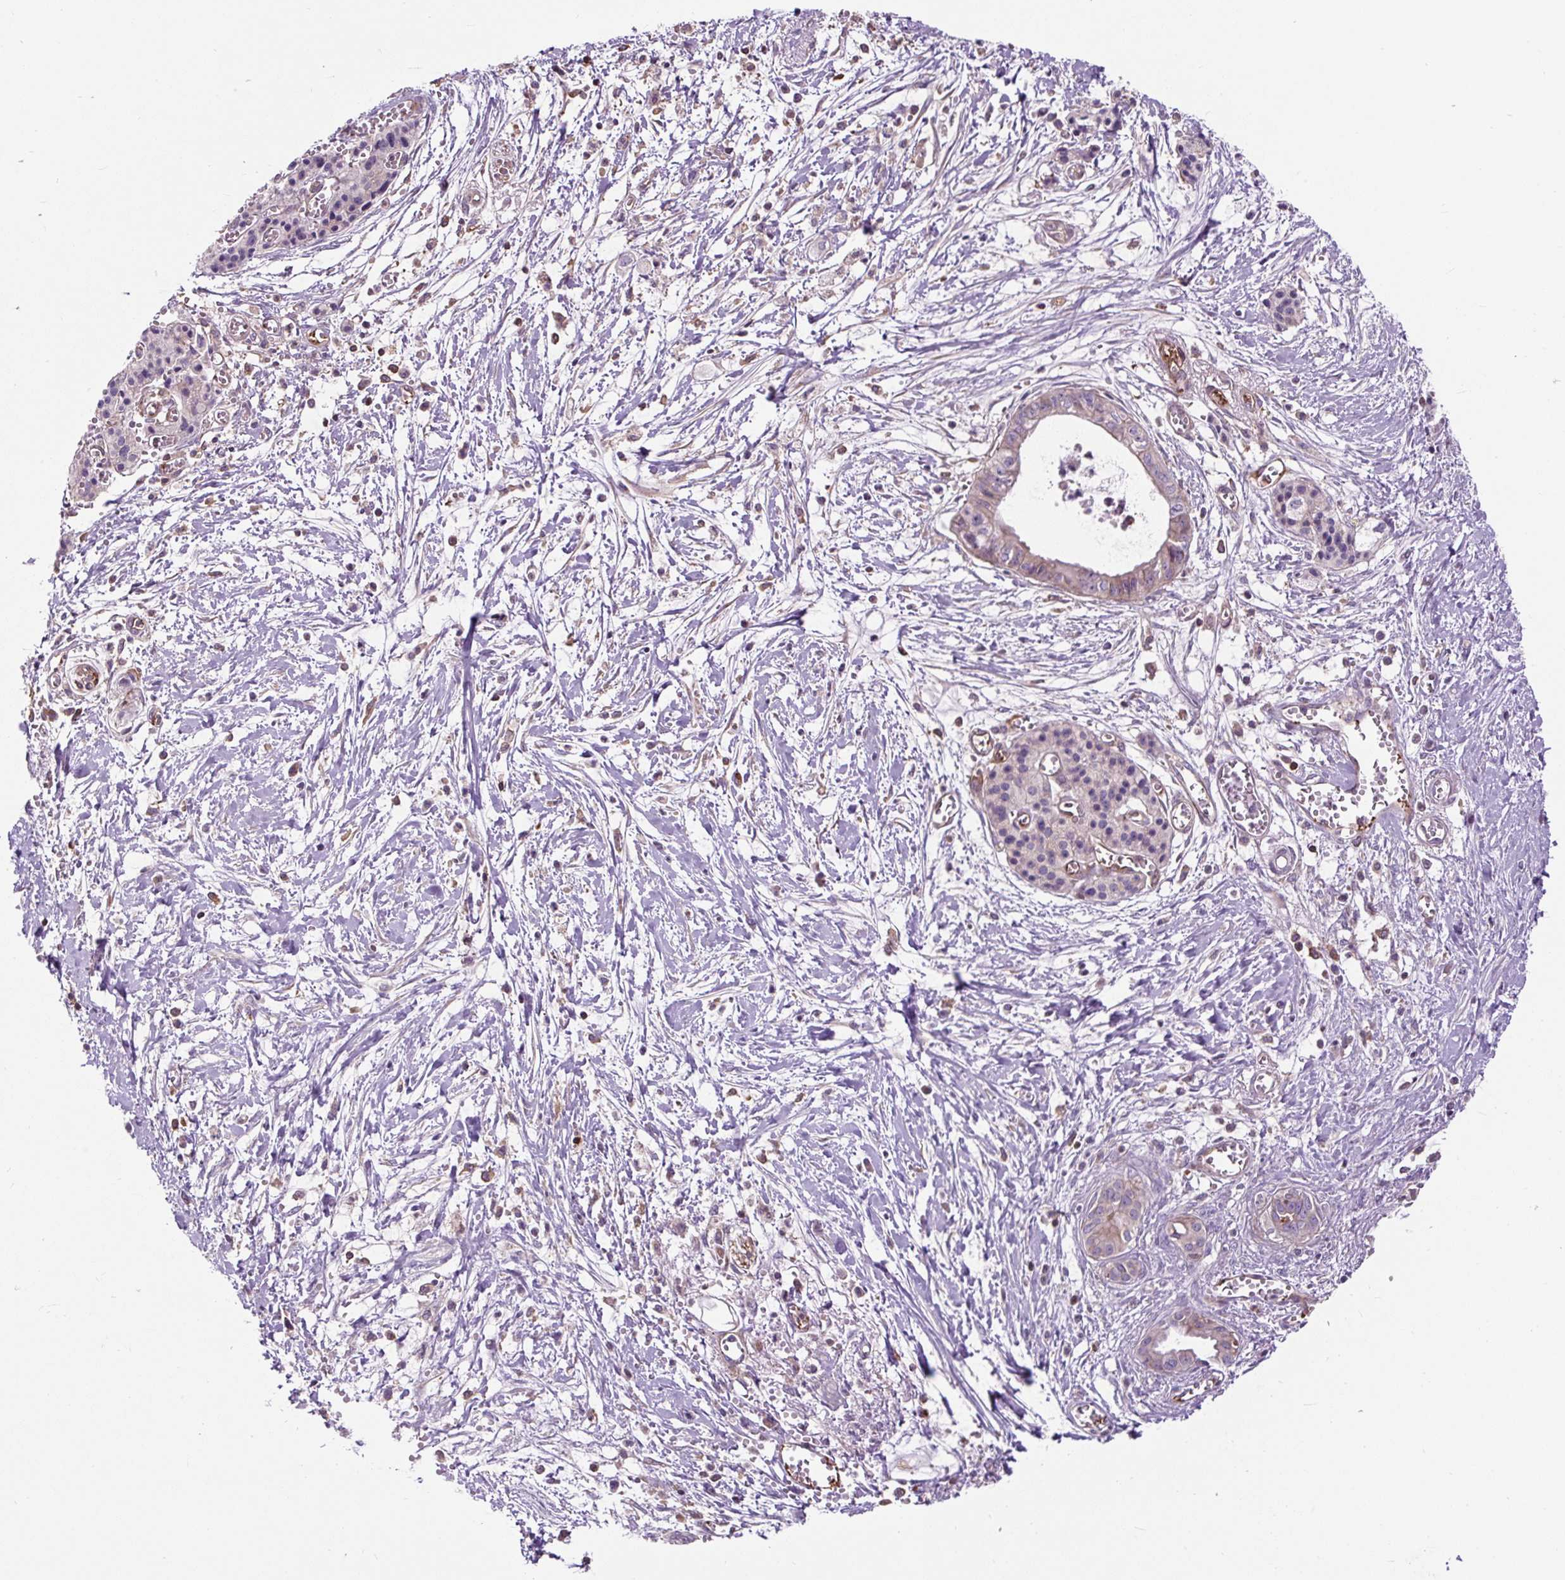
{"staining": {"intensity": "weak", "quantity": "25%-75%", "location": "cytoplasmic/membranous"}, "tissue": "pancreatic cancer", "cell_type": "Tumor cells", "image_type": "cancer", "snomed": [{"axis": "morphology", "description": "Adenocarcinoma, NOS"}, {"axis": "topography", "description": "Pancreas"}], "caption": "Protein staining of pancreatic cancer tissue reveals weak cytoplasmic/membranous expression in about 25%-75% of tumor cells.", "gene": "PCDHGB3", "patient": {"sex": "male", "age": 71}}